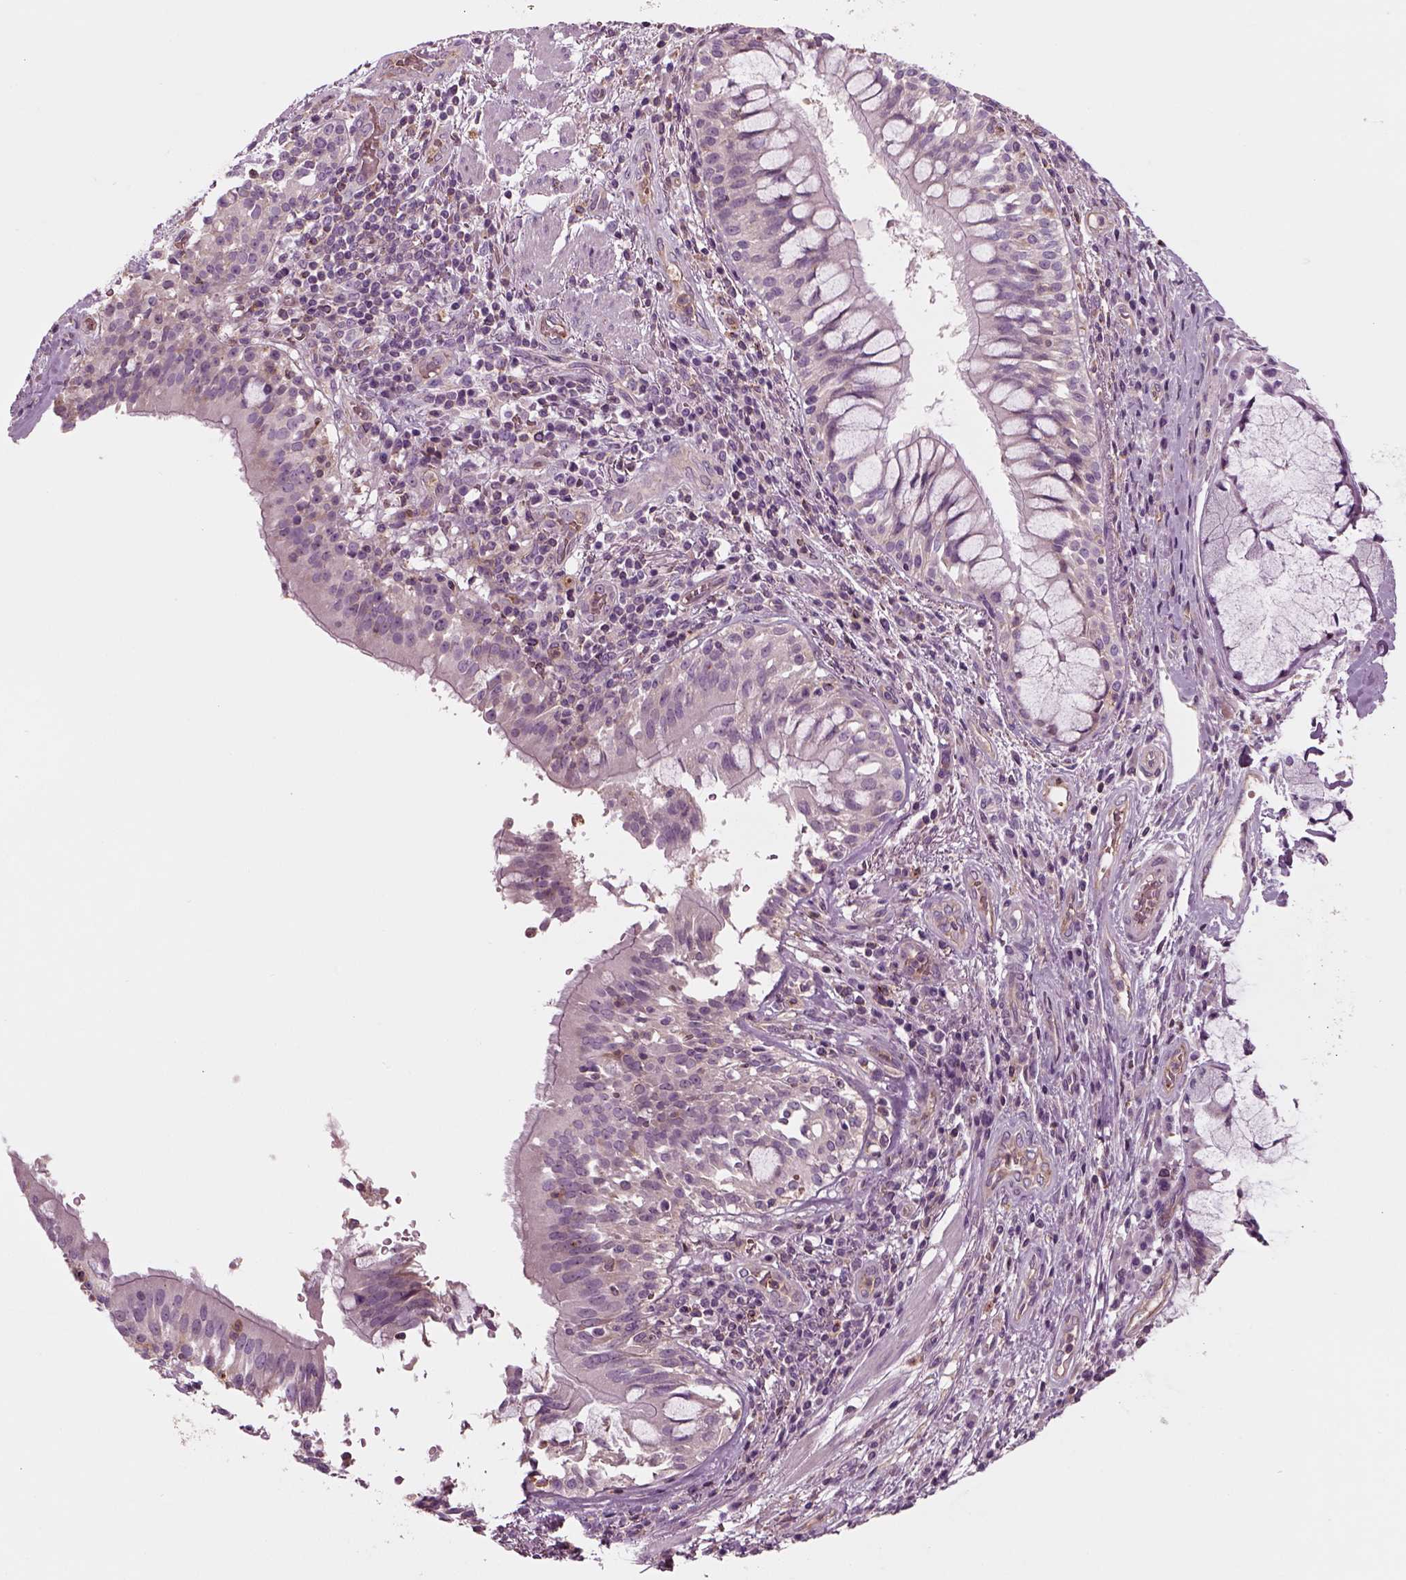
{"staining": {"intensity": "negative", "quantity": "none", "location": "none"}, "tissue": "lung cancer", "cell_type": "Tumor cells", "image_type": "cancer", "snomed": [{"axis": "morphology", "description": "Normal tissue, NOS"}, {"axis": "morphology", "description": "Squamous cell carcinoma, NOS"}, {"axis": "topography", "description": "Bronchus"}, {"axis": "topography", "description": "Lung"}], "caption": "The histopathology image demonstrates no staining of tumor cells in lung cancer.", "gene": "SLC2A3", "patient": {"sex": "male", "age": 64}}